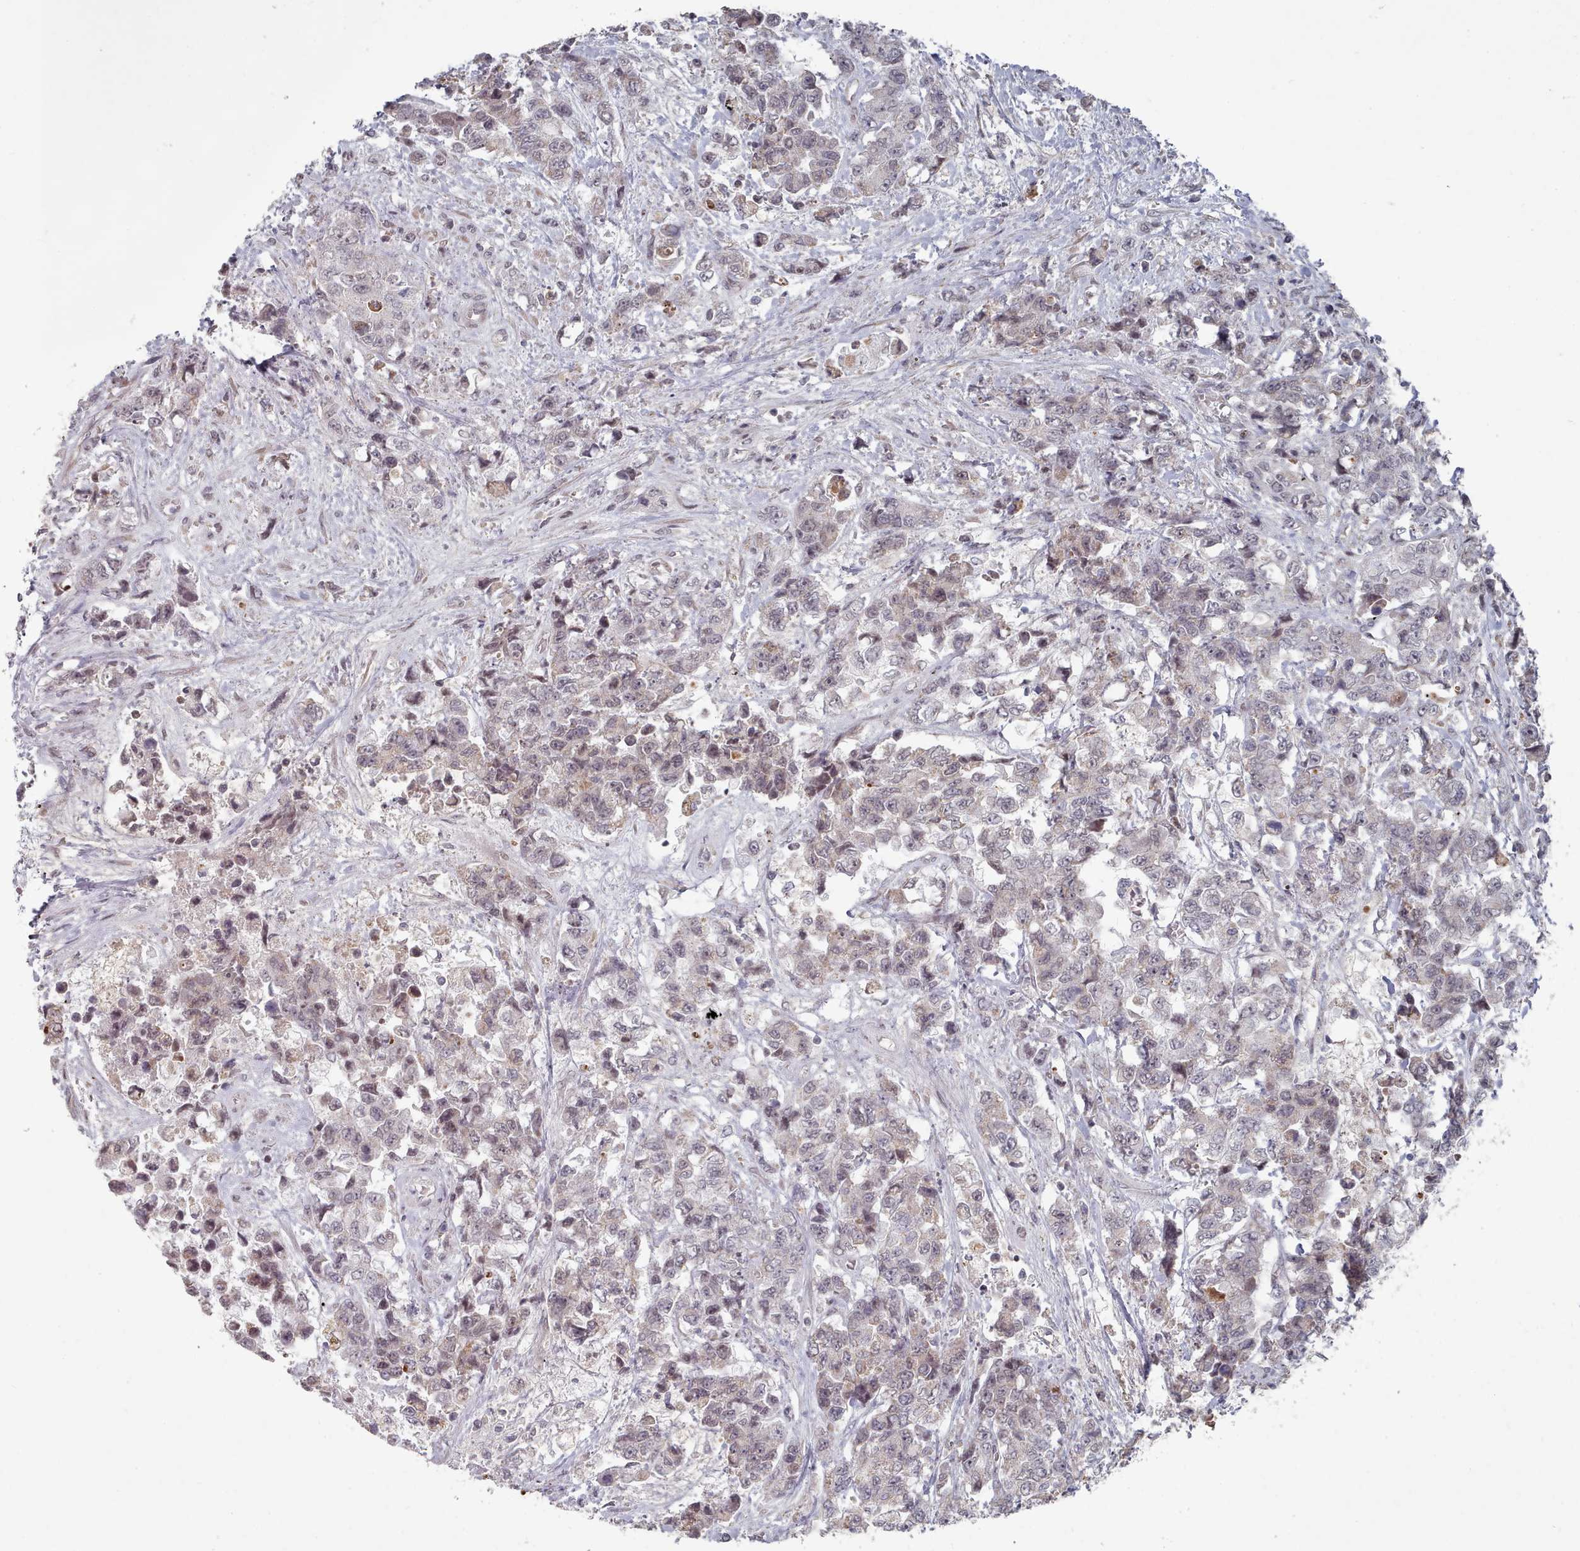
{"staining": {"intensity": "negative", "quantity": "none", "location": "none"}, "tissue": "urothelial cancer", "cell_type": "Tumor cells", "image_type": "cancer", "snomed": [{"axis": "morphology", "description": "Urothelial carcinoma, High grade"}, {"axis": "topography", "description": "Urinary bladder"}], "caption": "Immunohistochemistry (IHC) of urothelial carcinoma (high-grade) exhibits no positivity in tumor cells. Nuclei are stained in blue.", "gene": "CPSF4", "patient": {"sex": "female", "age": 78}}